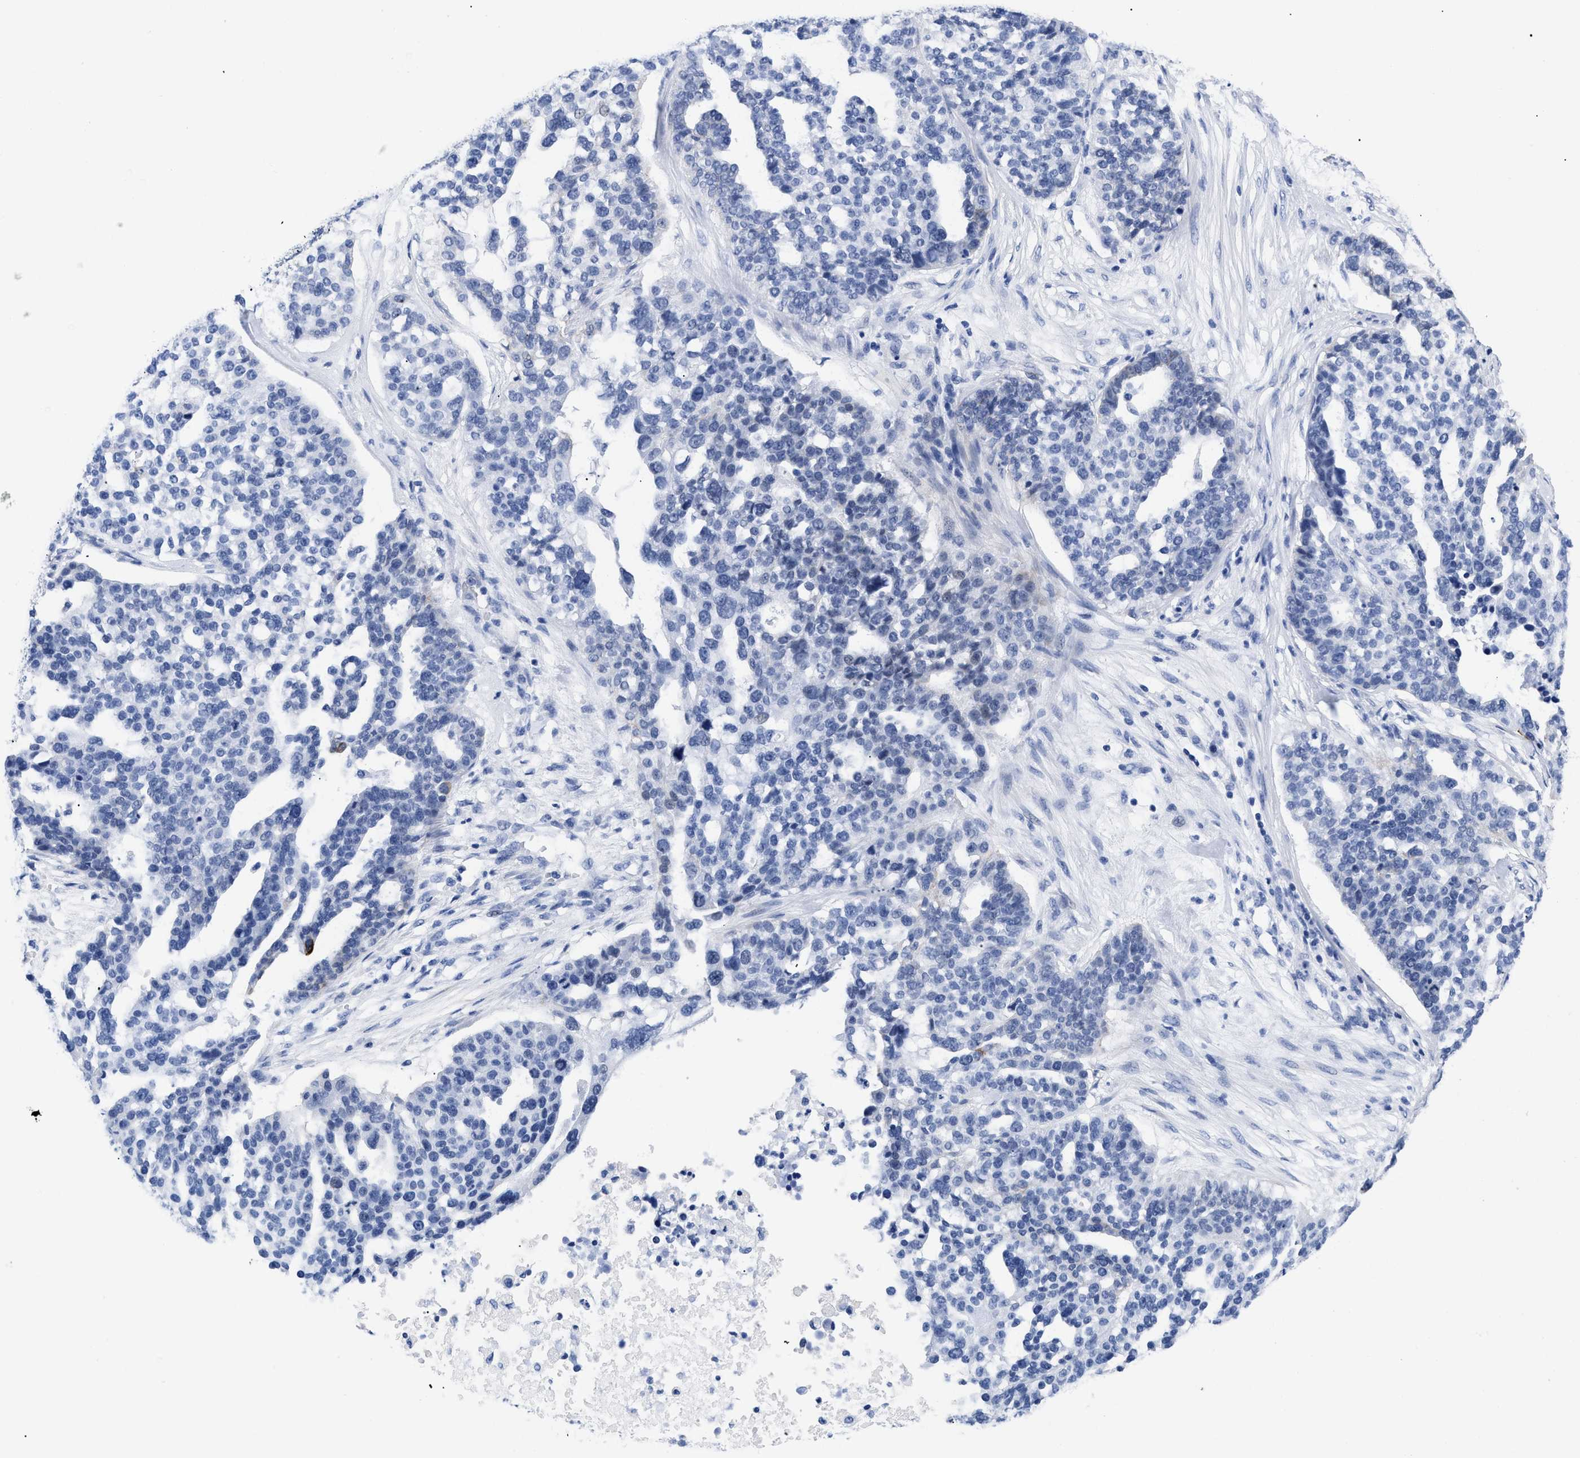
{"staining": {"intensity": "negative", "quantity": "none", "location": "none"}, "tissue": "ovarian cancer", "cell_type": "Tumor cells", "image_type": "cancer", "snomed": [{"axis": "morphology", "description": "Cystadenocarcinoma, serous, NOS"}, {"axis": "topography", "description": "Ovary"}], "caption": "Ovarian cancer was stained to show a protein in brown. There is no significant staining in tumor cells.", "gene": "DUSP26", "patient": {"sex": "female", "age": 59}}